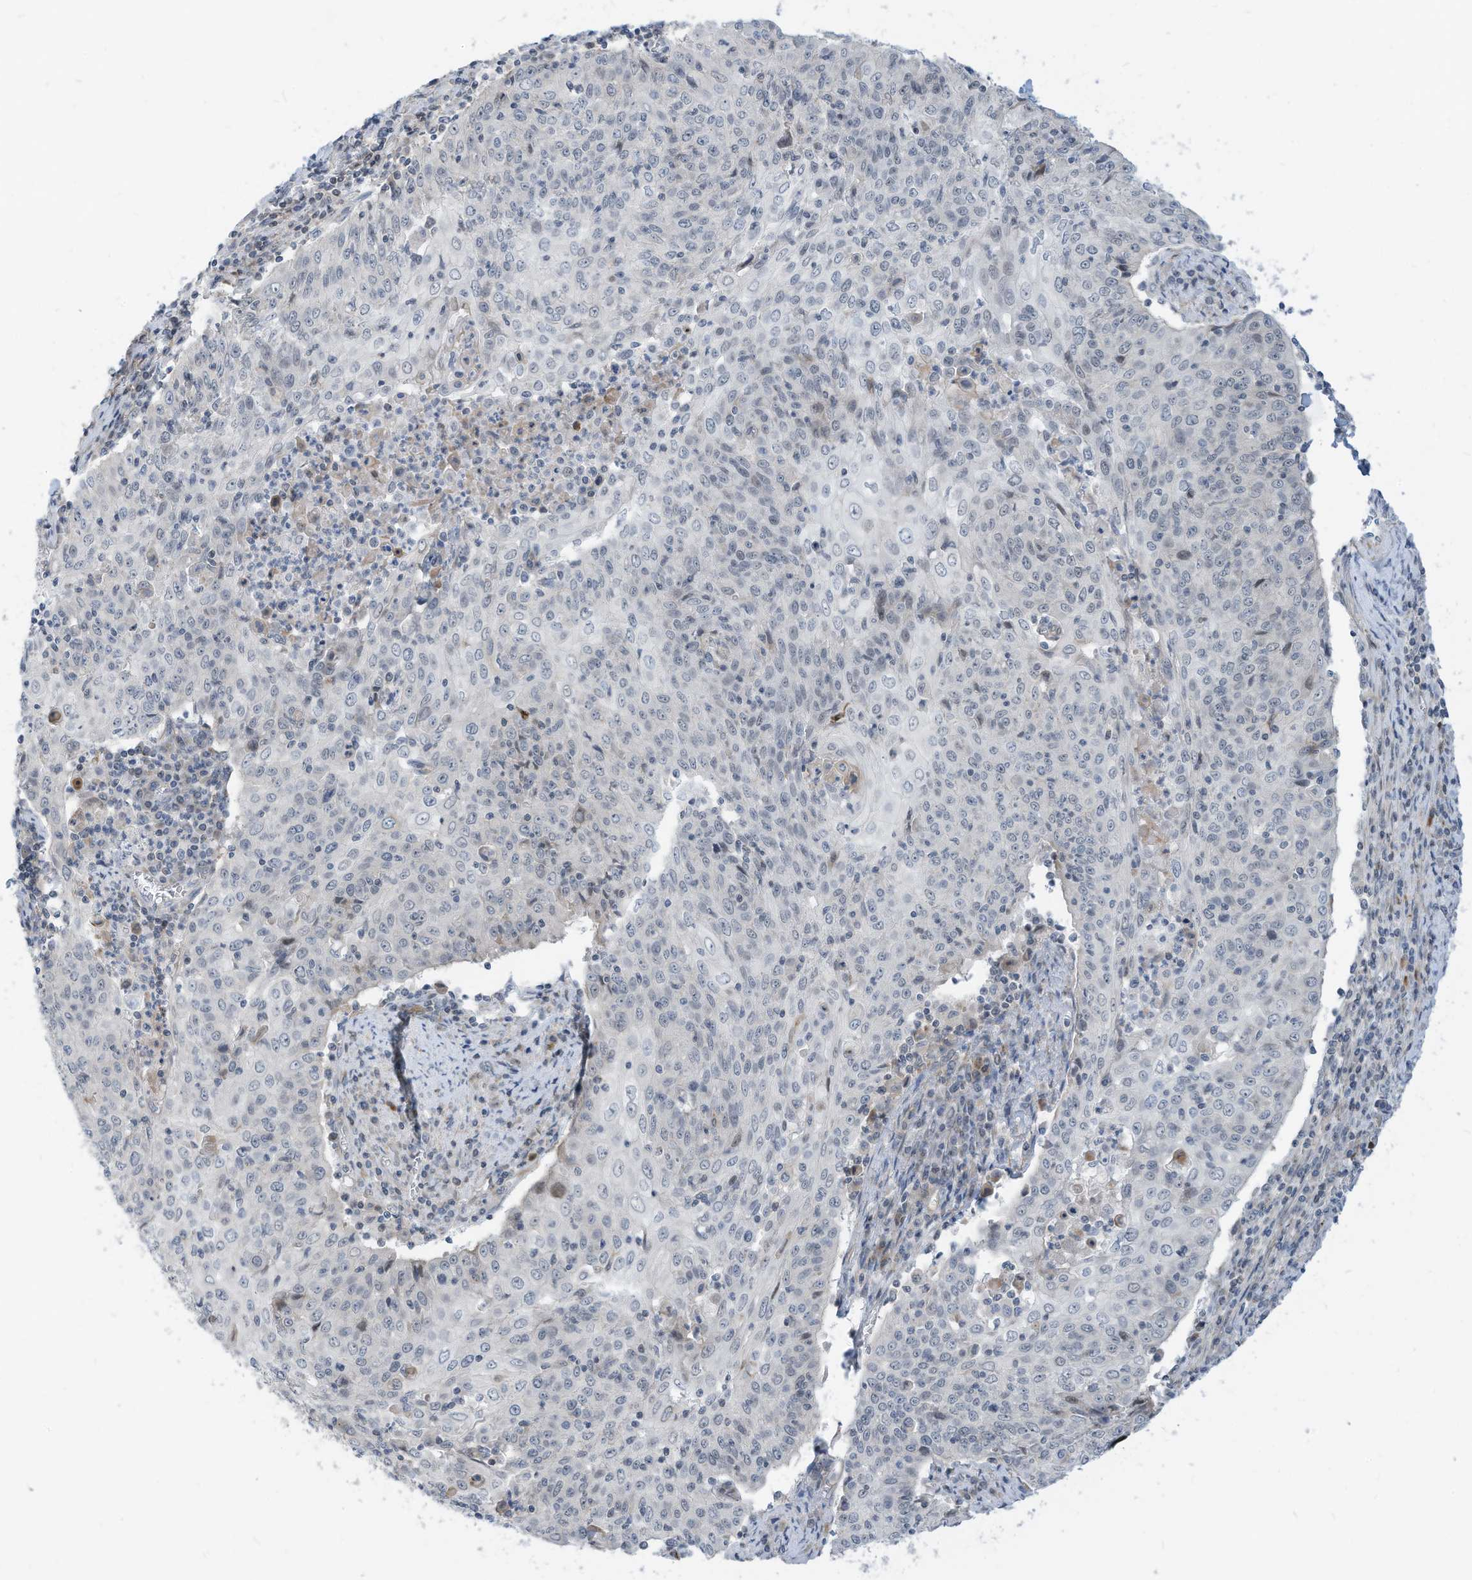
{"staining": {"intensity": "negative", "quantity": "none", "location": "none"}, "tissue": "cervical cancer", "cell_type": "Tumor cells", "image_type": "cancer", "snomed": [{"axis": "morphology", "description": "Squamous cell carcinoma, NOS"}, {"axis": "topography", "description": "Cervix"}], "caption": "This is an IHC histopathology image of human squamous cell carcinoma (cervical). There is no staining in tumor cells.", "gene": "GPATCH3", "patient": {"sex": "female", "age": 48}}